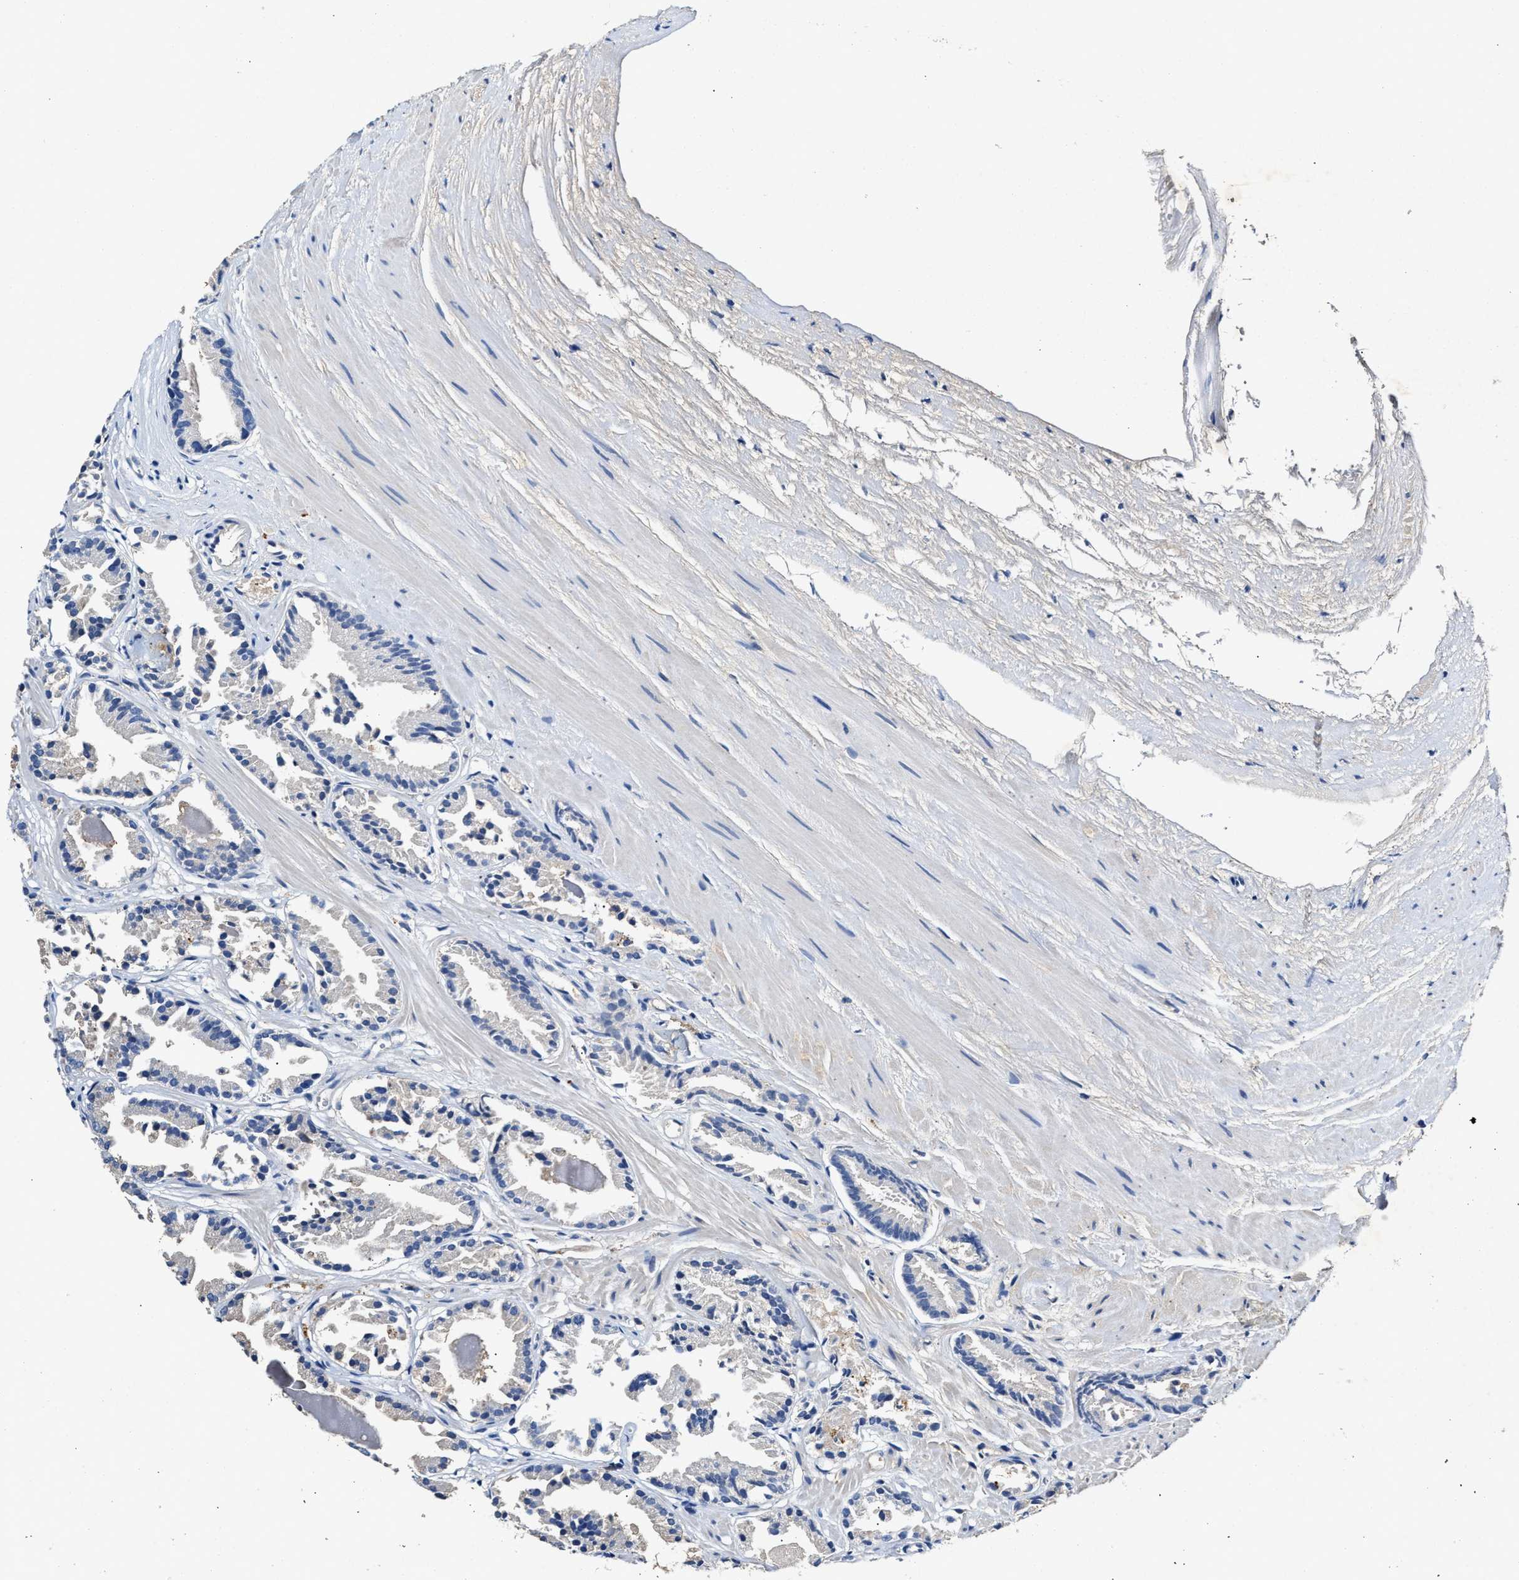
{"staining": {"intensity": "negative", "quantity": "none", "location": "none"}, "tissue": "prostate cancer", "cell_type": "Tumor cells", "image_type": "cancer", "snomed": [{"axis": "morphology", "description": "Adenocarcinoma, Low grade"}, {"axis": "topography", "description": "Prostate"}], "caption": "This histopathology image is of adenocarcinoma (low-grade) (prostate) stained with immunohistochemistry (IHC) to label a protein in brown with the nuclei are counter-stained blue. There is no positivity in tumor cells. (DAB (3,3'-diaminobenzidine) immunohistochemistry (IHC) with hematoxylin counter stain).", "gene": "SLCO2B1", "patient": {"sex": "male", "age": 51}}